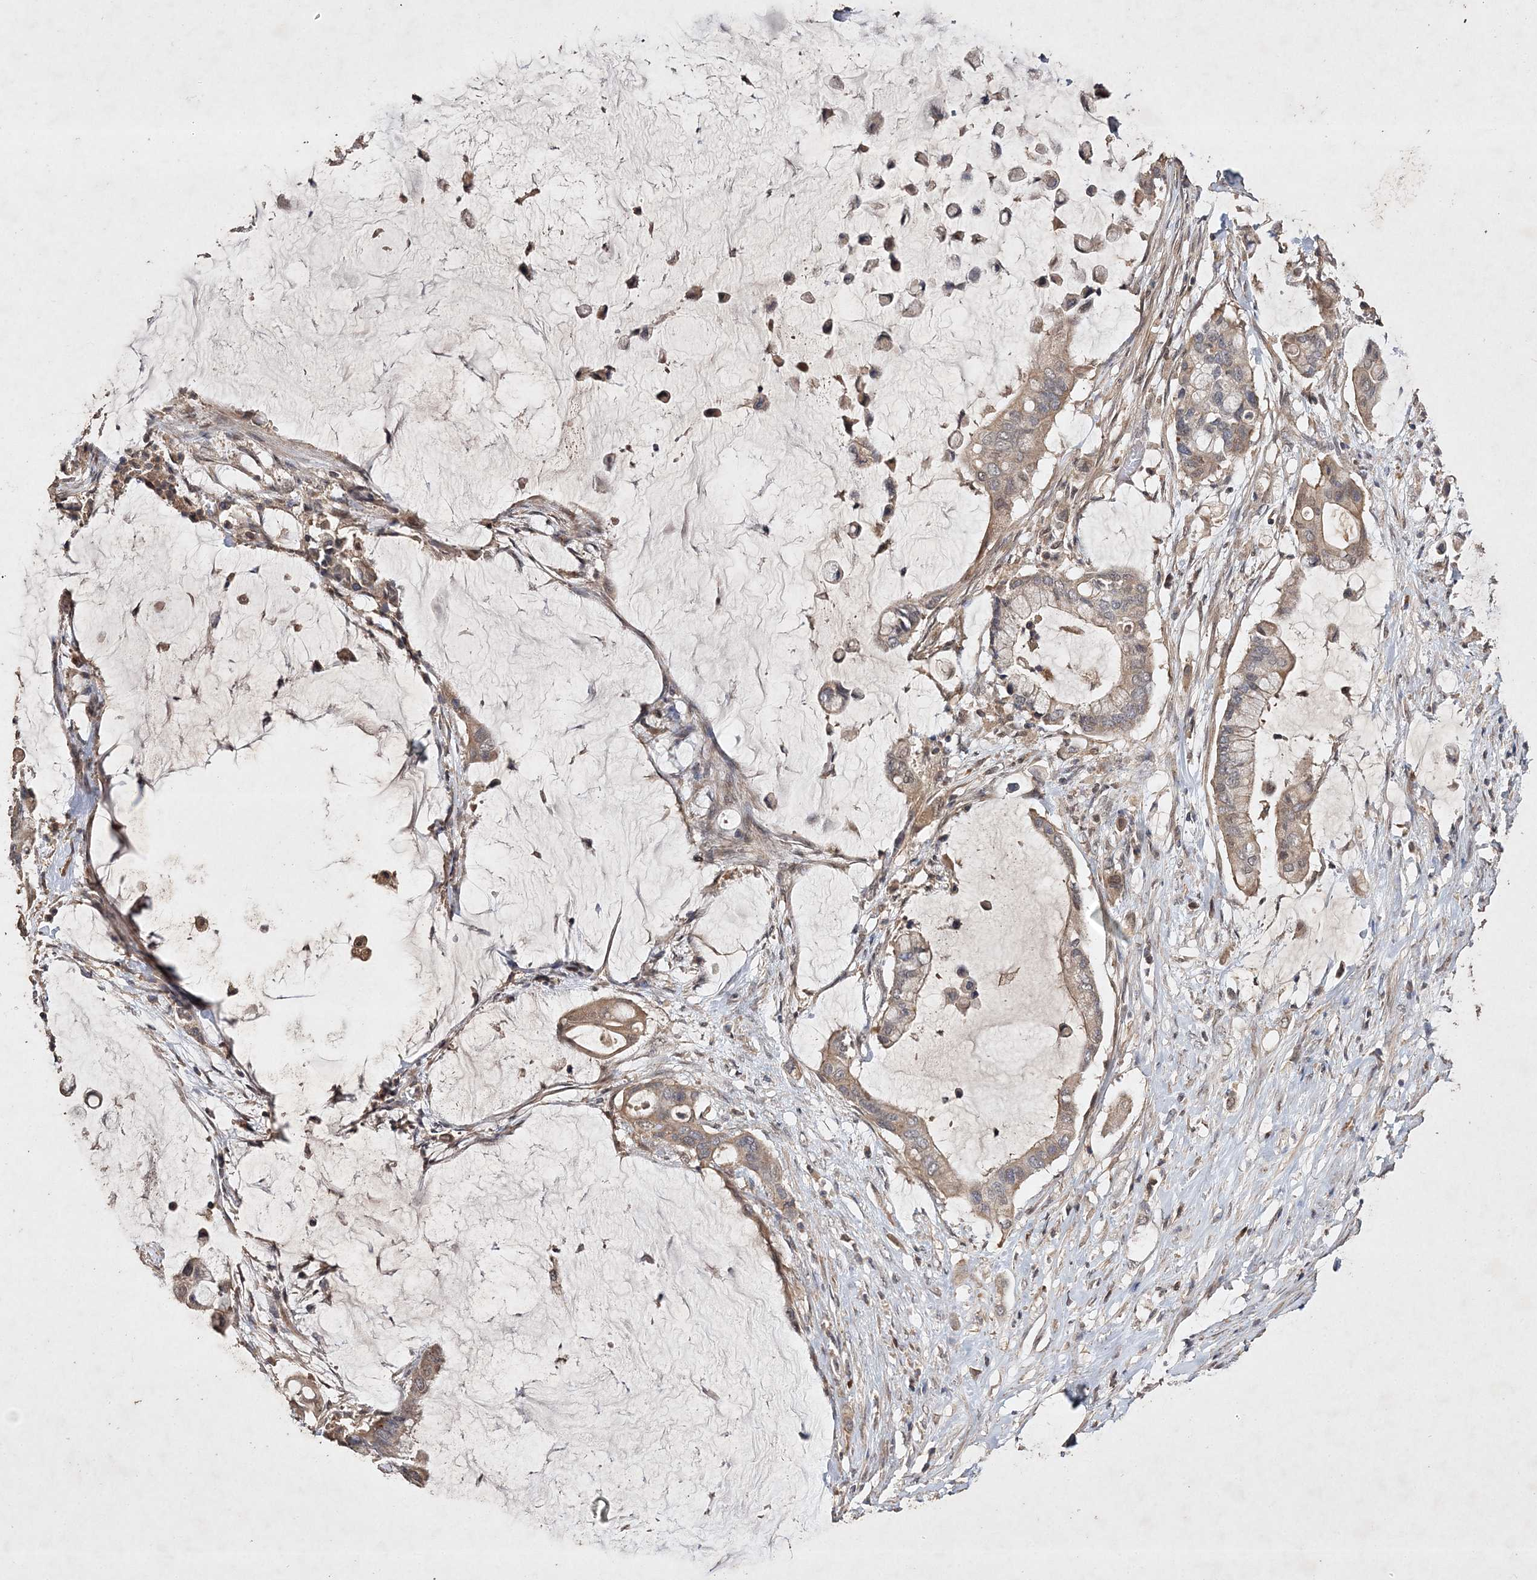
{"staining": {"intensity": "weak", "quantity": ">75%", "location": "cytoplasmic/membranous,nuclear"}, "tissue": "pancreatic cancer", "cell_type": "Tumor cells", "image_type": "cancer", "snomed": [{"axis": "morphology", "description": "Adenocarcinoma, NOS"}, {"axis": "topography", "description": "Pancreas"}], "caption": "Tumor cells exhibit low levels of weak cytoplasmic/membranous and nuclear positivity in about >75% of cells in human pancreatic cancer (adenocarcinoma).", "gene": "C3orf38", "patient": {"sex": "male", "age": 41}}